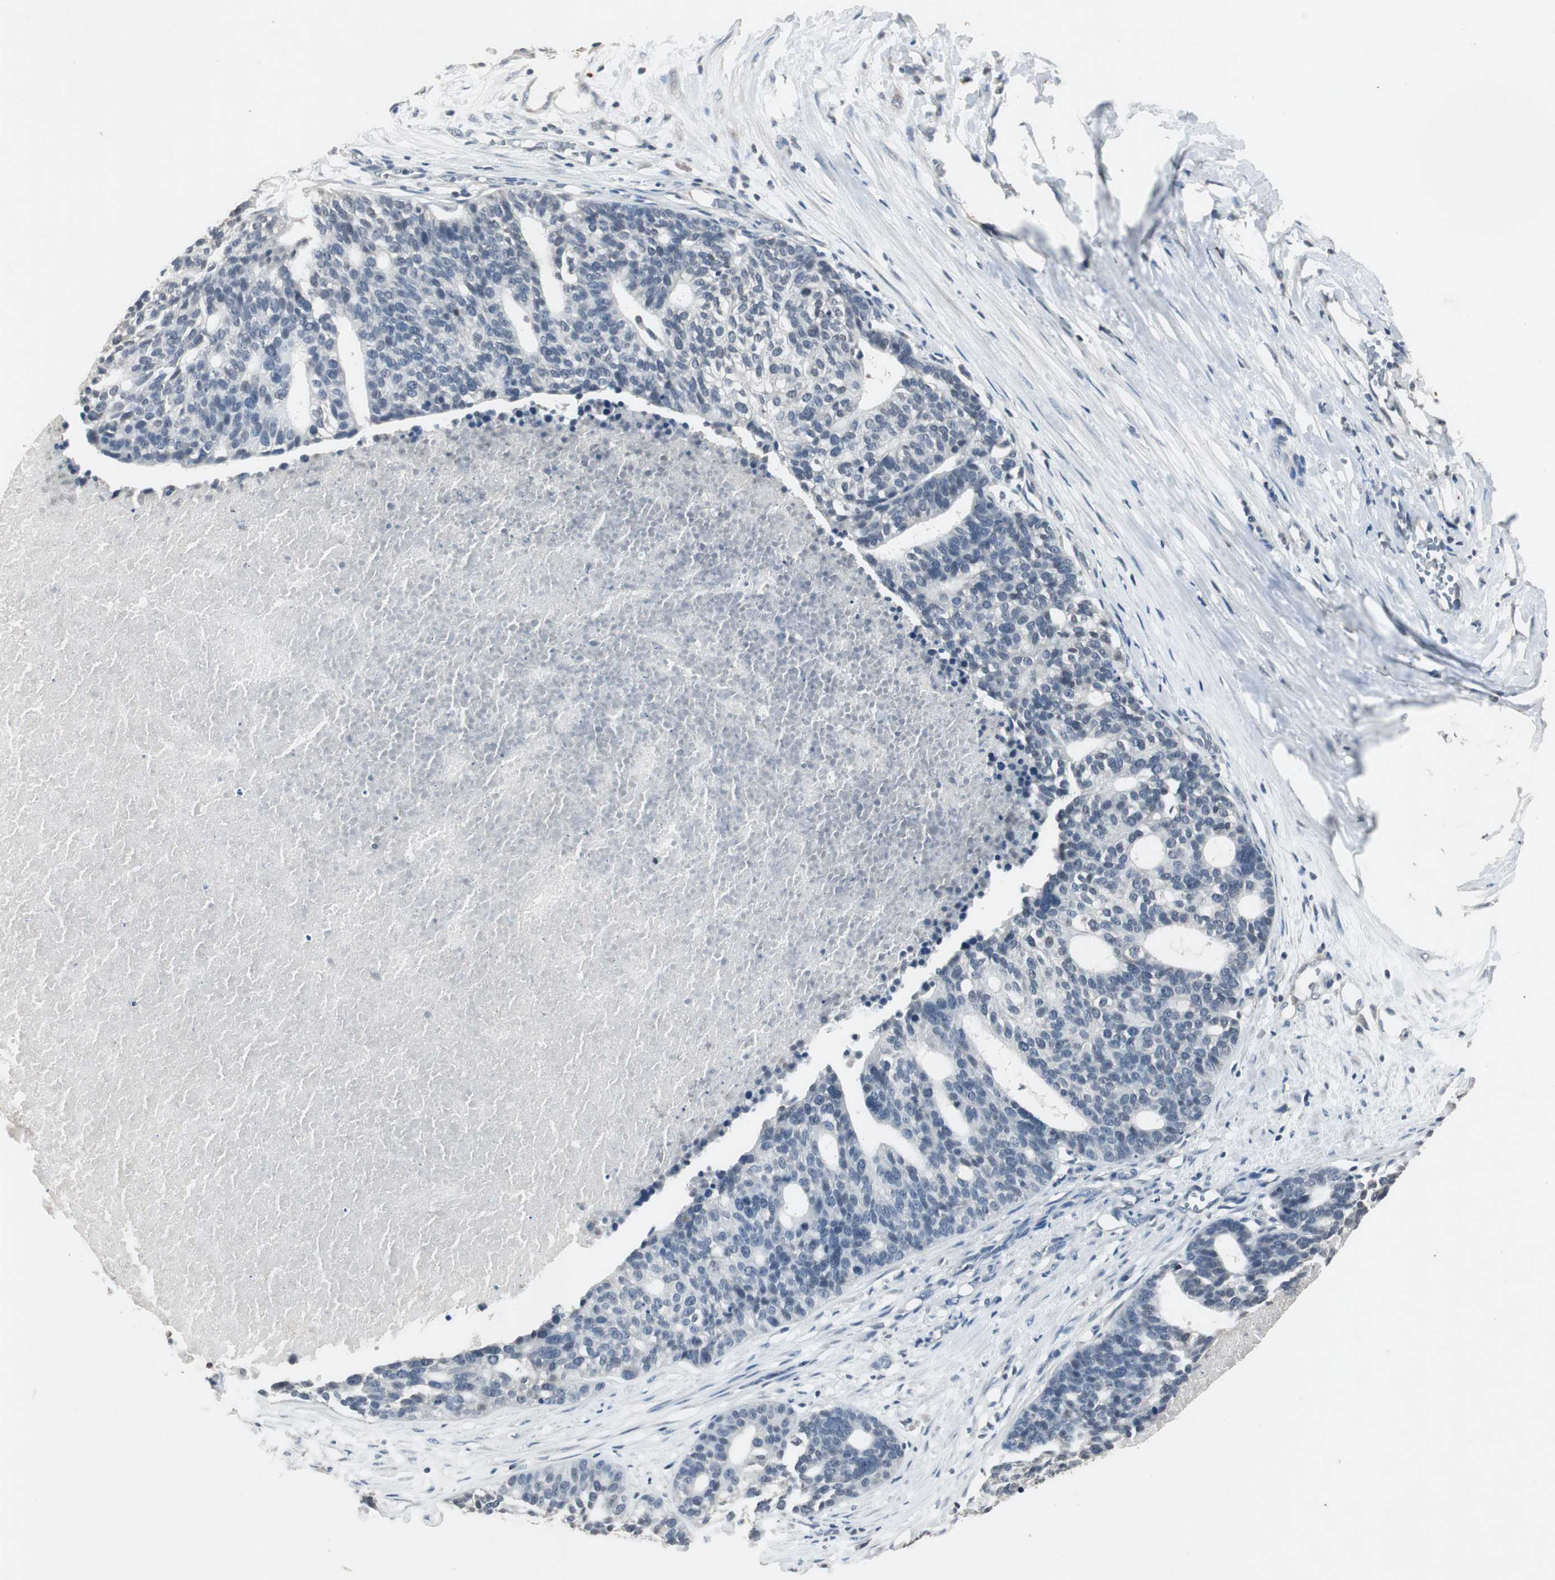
{"staining": {"intensity": "negative", "quantity": "none", "location": "none"}, "tissue": "ovarian cancer", "cell_type": "Tumor cells", "image_type": "cancer", "snomed": [{"axis": "morphology", "description": "Cystadenocarcinoma, serous, NOS"}, {"axis": "topography", "description": "Ovary"}], "caption": "Serous cystadenocarcinoma (ovarian) stained for a protein using IHC displays no staining tumor cells.", "gene": "ADNP2", "patient": {"sex": "female", "age": 59}}